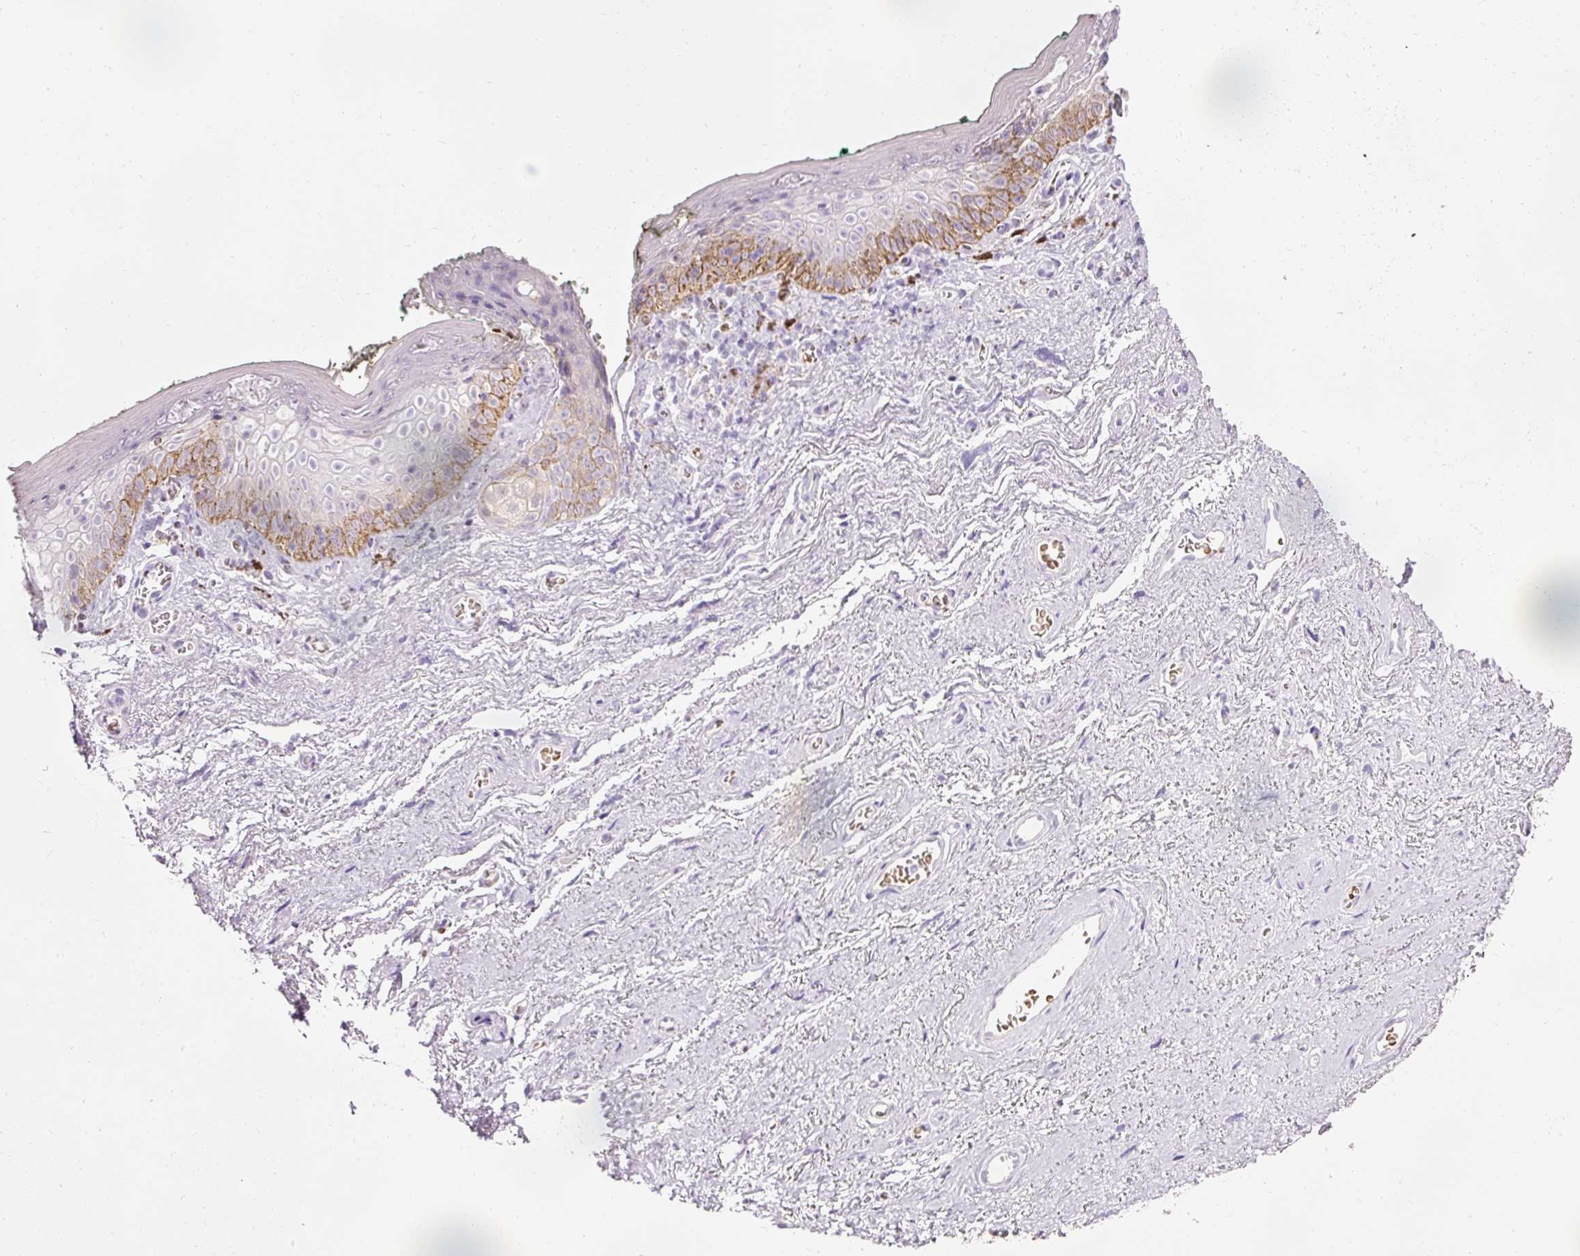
{"staining": {"intensity": "moderate", "quantity": "<25%", "location": "cytoplasmic/membranous"}, "tissue": "vagina", "cell_type": "Squamous epithelial cells", "image_type": "normal", "snomed": [{"axis": "morphology", "description": "Normal tissue, NOS"}, {"axis": "topography", "description": "Vulva"}, {"axis": "topography", "description": "Vagina"}, {"axis": "topography", "description": "Peripheral nerve tissue"}], "caption": "Immunohistochemistry staining of benign vagina, which demonstrates low levels of moderate cytoplasmic/membranous expression in approximately <25% of squamous epithelial cells indicating moderate cytoplasmic/membranous protein staining. The staining was performed using DAB (brown) for protein detection and nuclei were counterstained in hematoxylin (blue).", "gene": "DHRS11", "patient": {"sex": "female", "age": 66}}